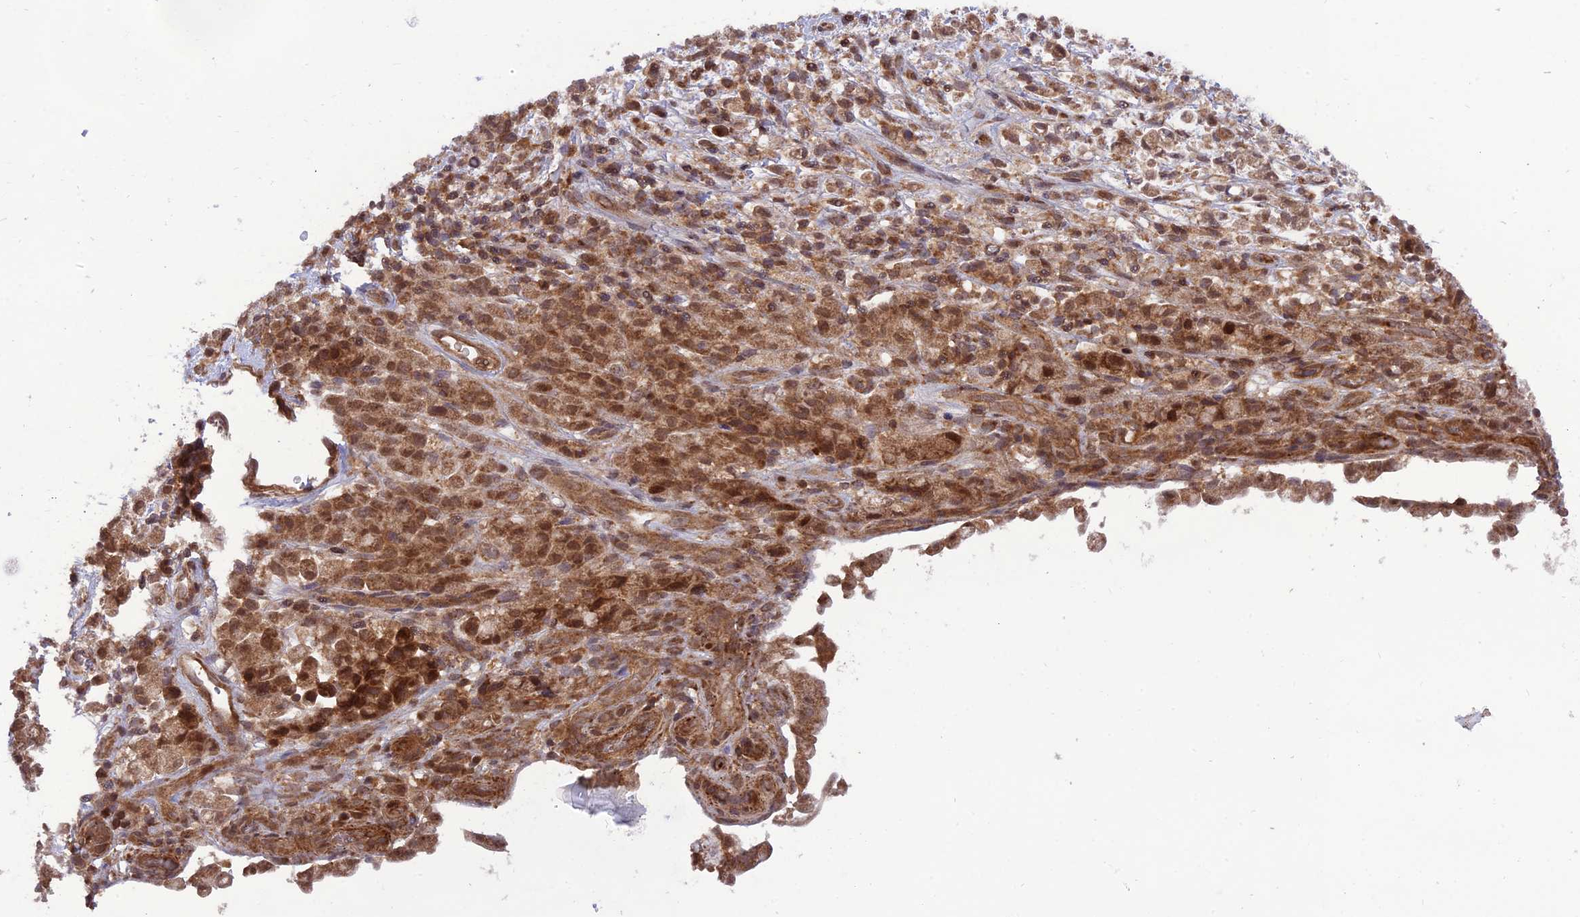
{"staining": {"intensity": "moderate", "quantity": ">75%", "location": "cytoplasmic/membranous,nuclear"}, "tissue": "stomach cancer", "cell_type": "Tumor cells", "image_type": "cancer", "snomed": [{"axis": "morphology", "description": "Adenocarcinoma, NOS"}, {"axis": "topography", "description": "Stomach"}], "caption": "Adenocarcinoma (stomach) stained for a protein exhibits moderate cytoplasmic/membranous and nuclear positivity in tumor cells. The protein is shown in brown color, while the nuclei are stained blue.", "gene": "NDUFC1", "patient": {"sex": "female", "age": 60}}